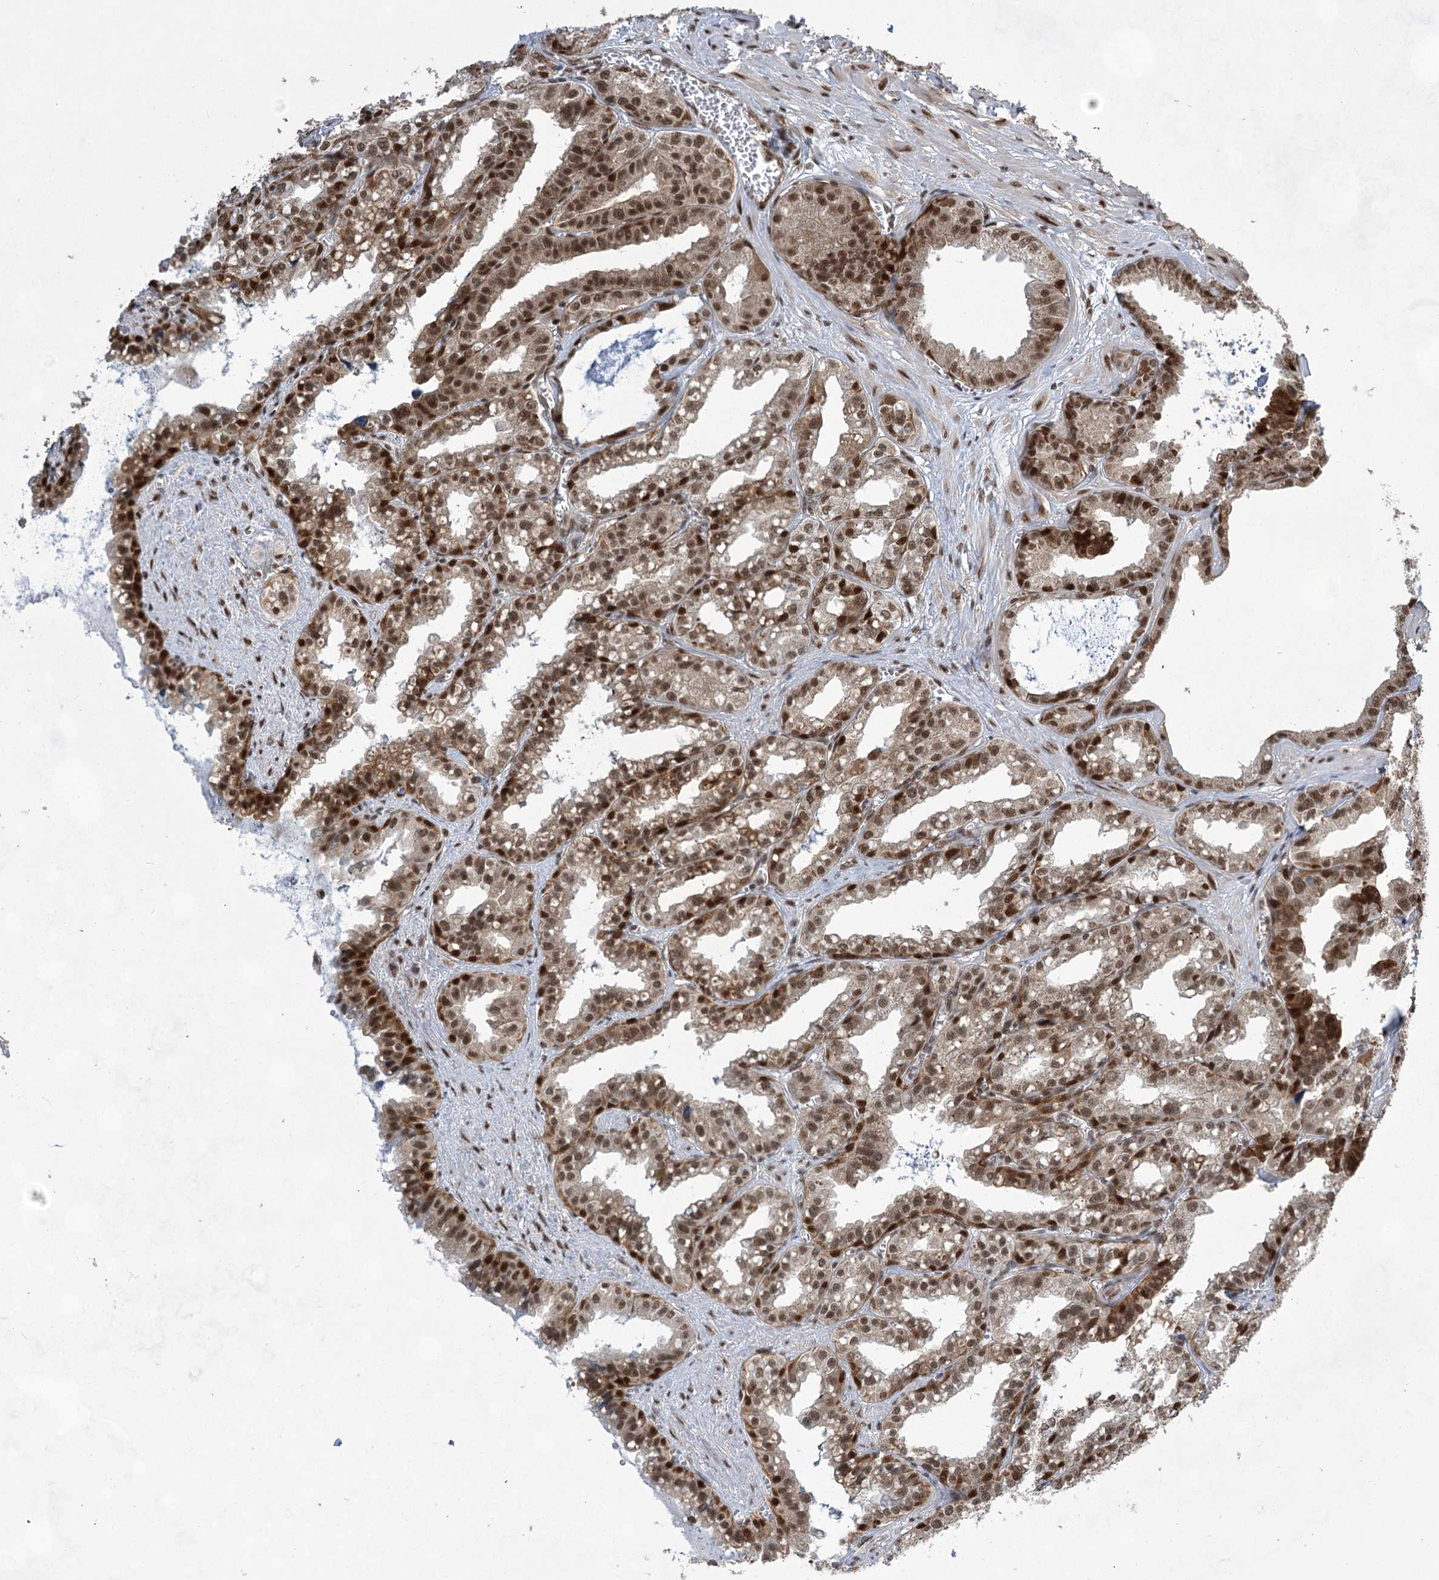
{"staining": {"intensity": "strong", "quantity": ">75%", "location": "cytoplasmic/membranous,nuclear"}, "tissue": "seminal vesicle", "cell_type": "Glandular cells", "image_type": "normal", "snomed": [{"axis": "morphology", "description": "Normal tissue, NOS"}, {"axis": "topography", "description": "Prostate"}, {"axis": "topography", "description": "Seminal veicle"}], "caption": "High-power microscopy captured an immunohistochemistry histopathology image of benign seminal vesicle, revealing strong cytoplasmic/membranous,nuclear expression in approximately >75% of glandular cells. Ihc stains the protein in brown and the nuclei are stained blue.", "gene": "ZCCHC8", "patient": {"sex": "male", "age": 51}}